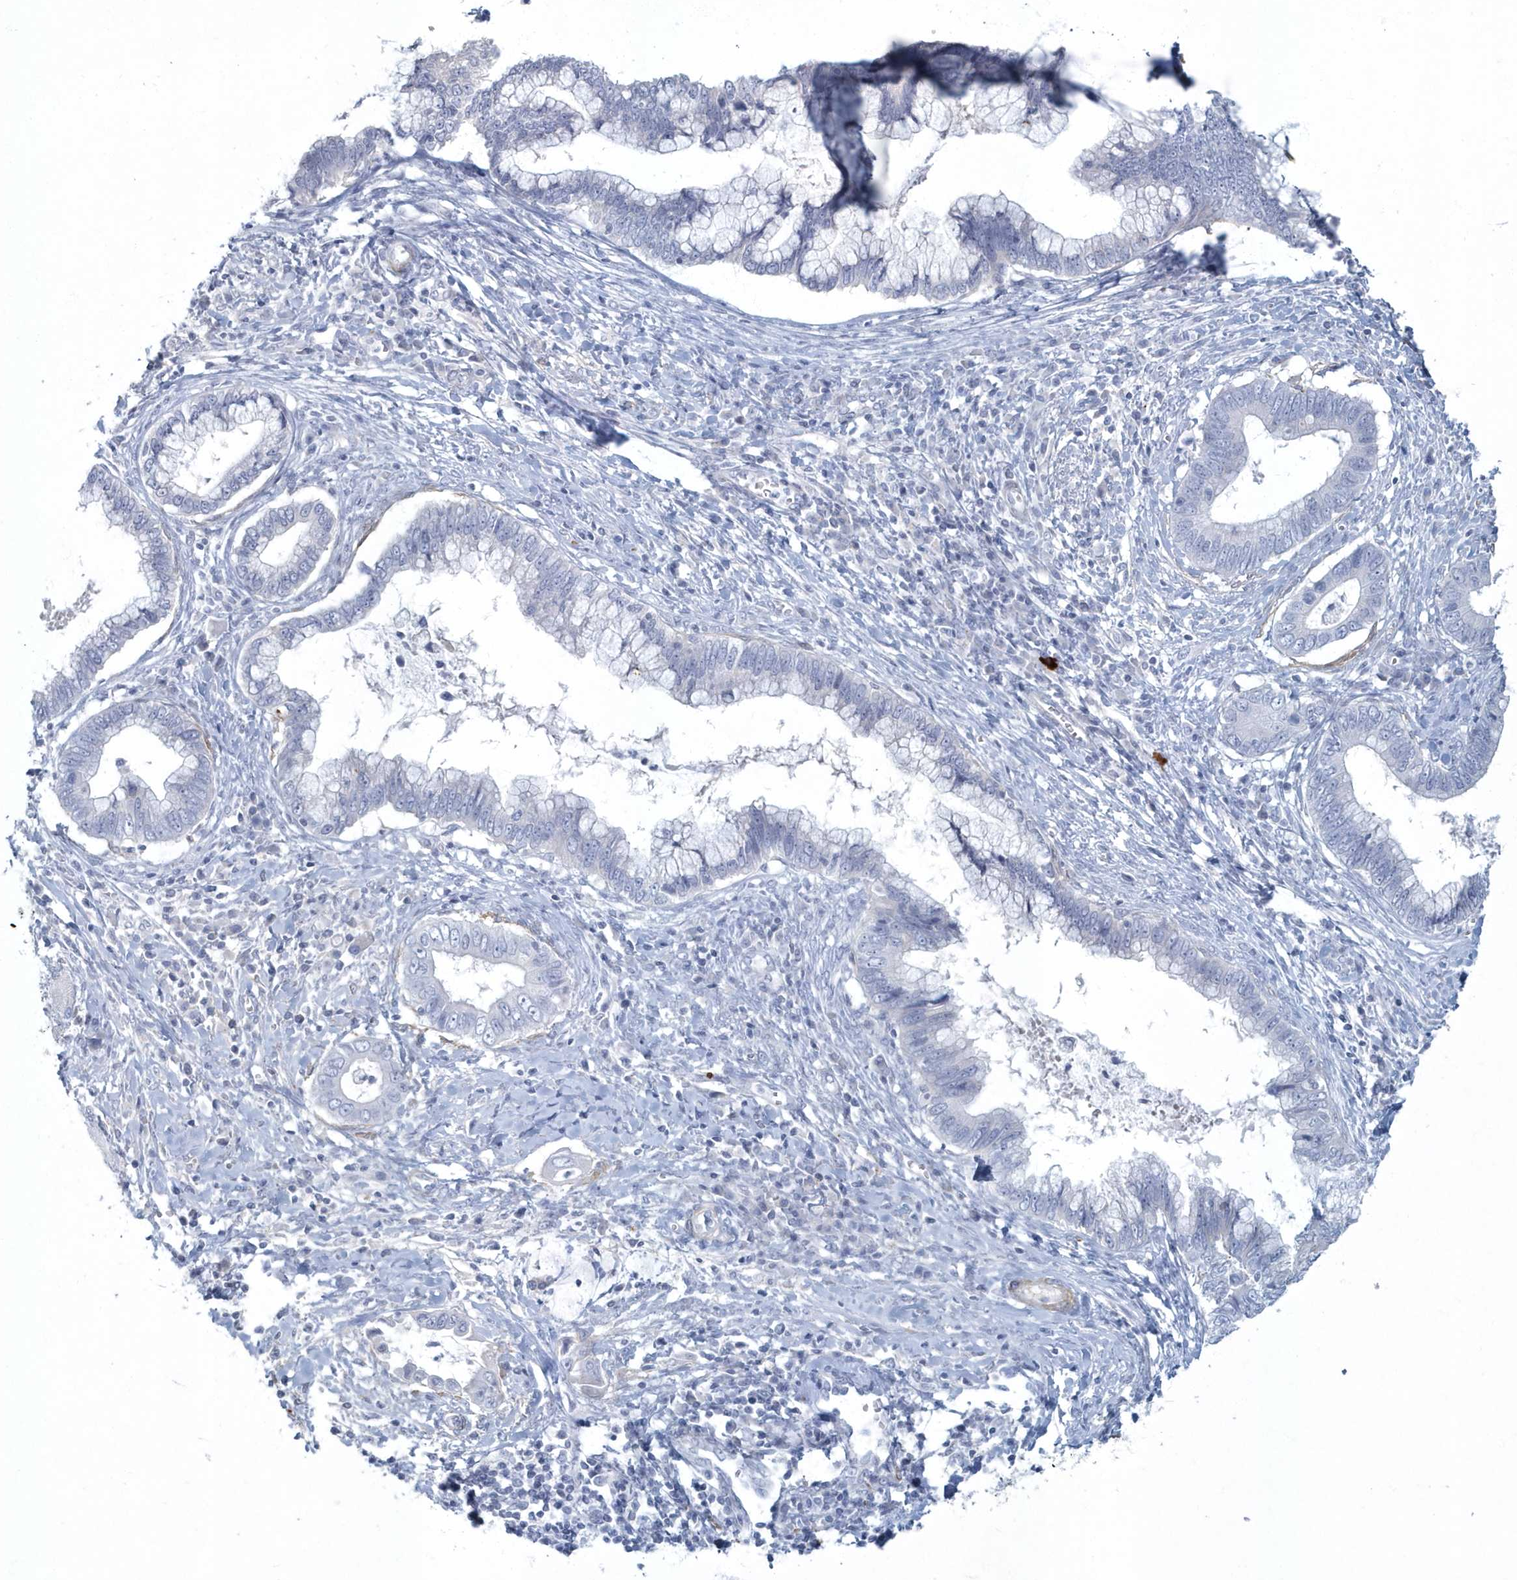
{"staining": {"intensity": "negative", "quantity": "none", "location": "none"}, "tissue": "cervical cancer", "cell_type": "Tumor cells", "image_type": "cancer", "snomed": [{"axis": "morphology", "description": "Adenocarcinoma, NOS"}, {"axis": "topography", "description": "Cervix"}], "caption": "High power microscopy micrograph of an IHC image of cervical cancer (adenocarcinoma), revealing no significant staining in tumor cells.", "gene": "MYOT", "patient": {"sex": "female", "age": 44}}